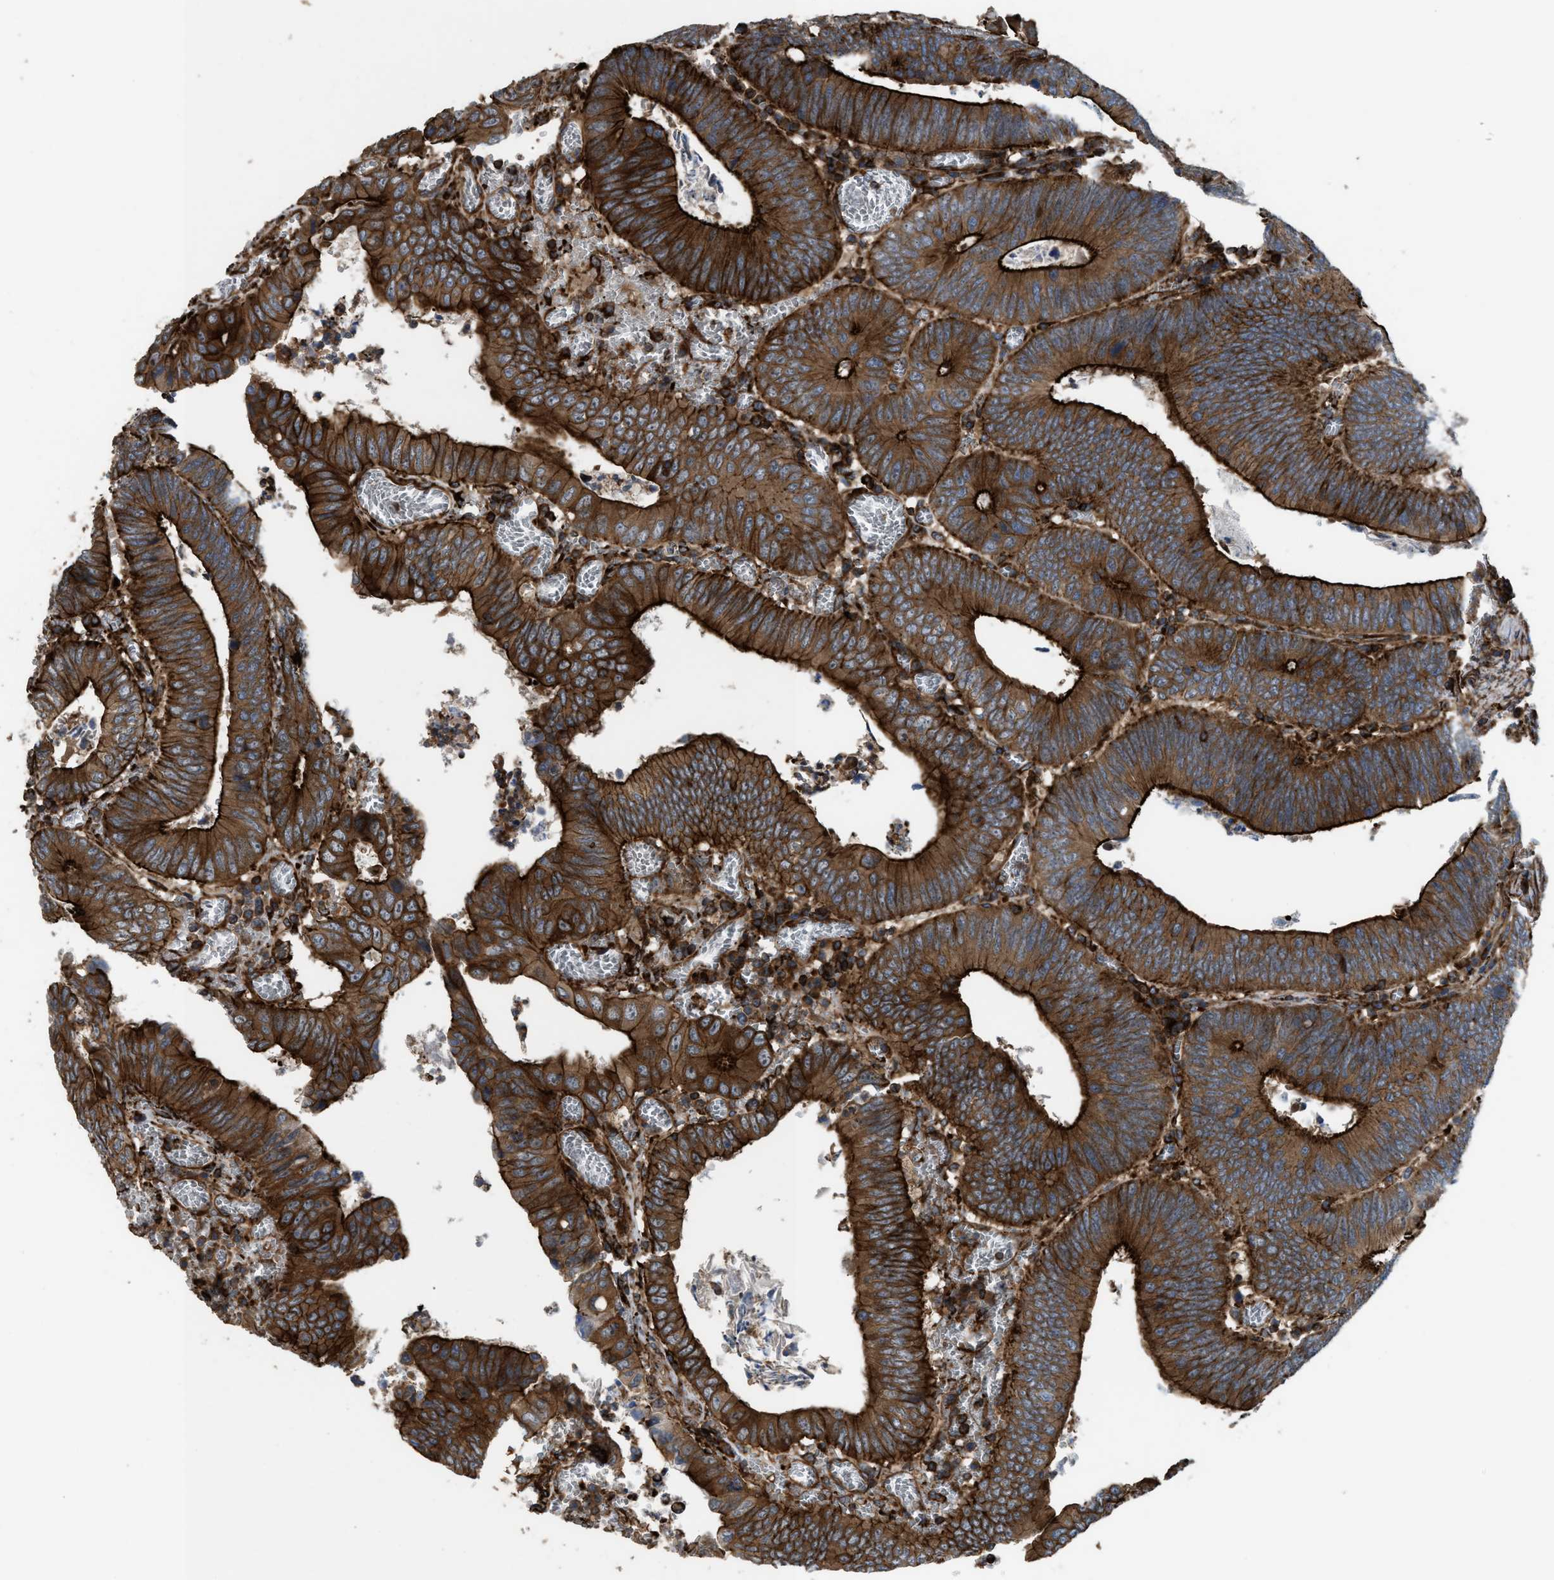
{"staining": {"intensity": "strong", "quantity": ">75%", "location": "cytoplasmic/membranous"}, "tissue": "colorectal cancer", "cell_type": "Tumor cells", "image_type": "cancer", "snomed": [{"axis": "morphology", "description": "Inflammation, NOS"}, {"axis": "morphology", "description": "Adenocarcinoma, NOS"}, {"axis": "topography", "description": "Colon"}], "caption": "IHC histopathology image of human colorectal adenocarcinoma stained for a protein (brown), which displays high levels of strong cytoplasmic/membranous expression in approximately >75% of tumor cells.", "gene": "EGLN1", "patient": {"sex": "male", "age": 72}}